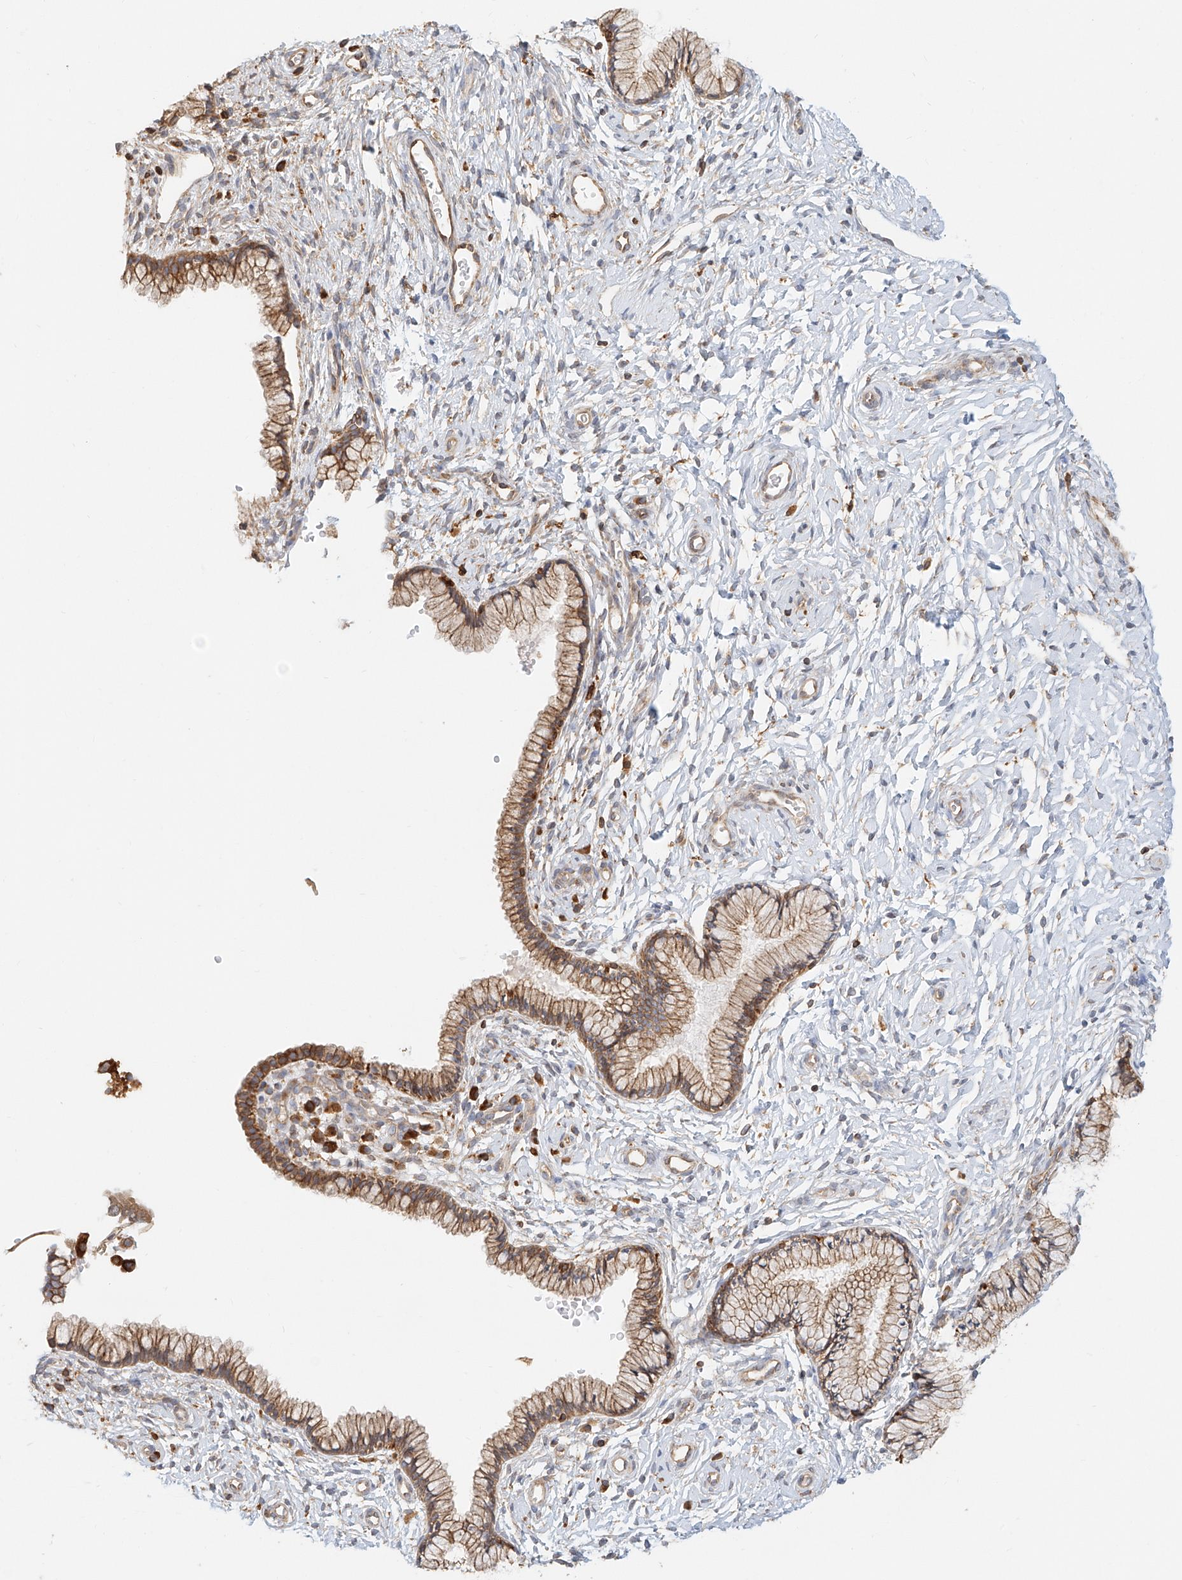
{"staining": {"intensity": "moderate", "quantity": "25%-75%", "location": "cytoplasmic/membranous"}, "tissue": "cervix", "cell_type": "Glandular cells", "image_type": "normal", "snomed": [{"axis": "morphology", "description": "Normal tissue, NOS"}, {"axis": "topography", "description": "Cervix"}], "caption": "Immunohistochemical staining of normal cervix demonstrates 25%-75% levels of moderate cytoplasmic/membranous protein positivity in approximately 25%-75% of glandular cells.", "gene": "DHRS7", "patient": {"sex": "female", "age": 33}}